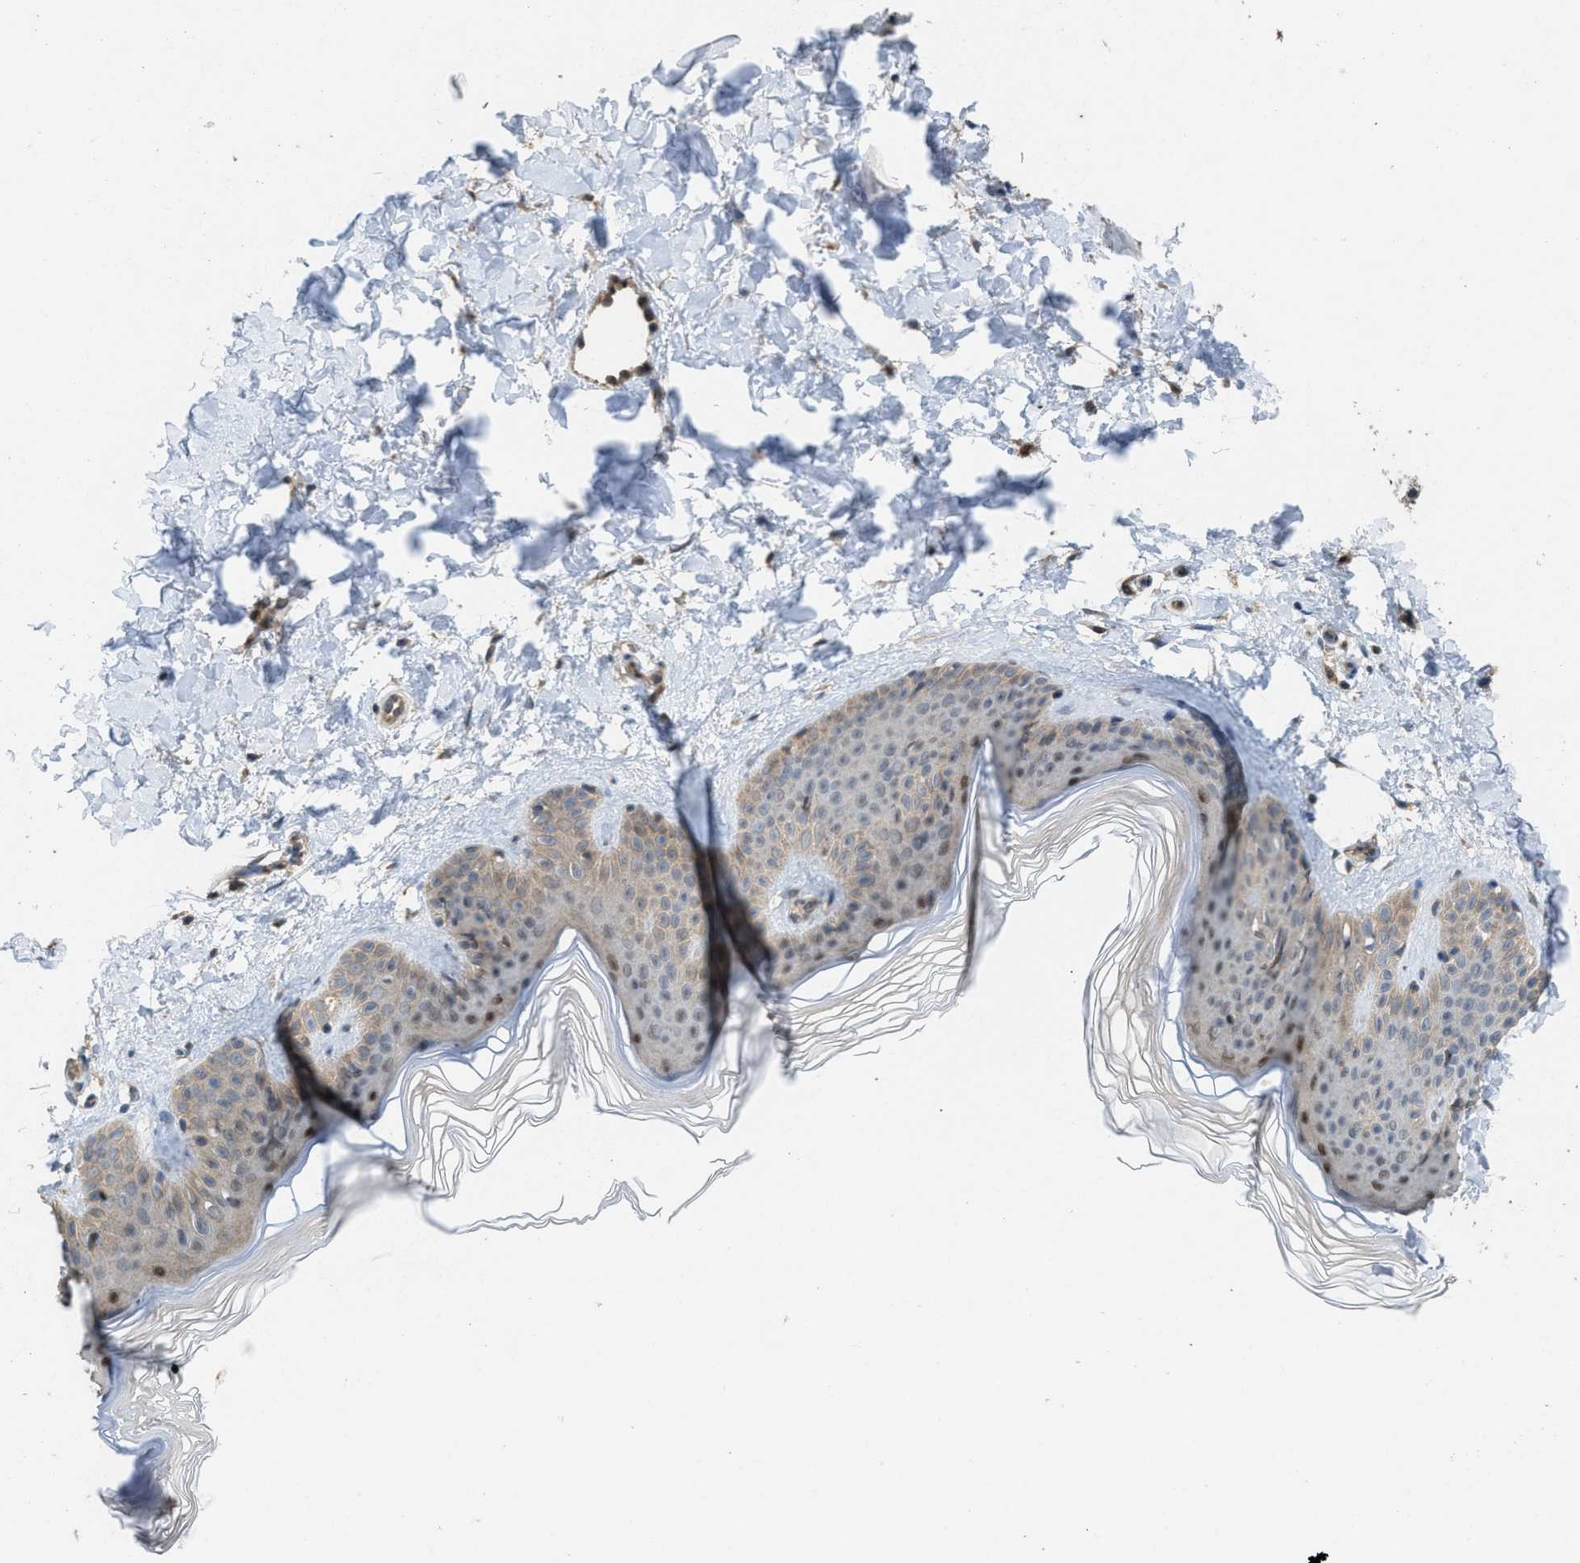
{"staining": {"intensity": "weak", "quantity": ">75%", "location": "cytoplasmic/membranous"}, "tissue": "skin", "cell_type": "Fibroblasts", "image_type": "normal", "snomed": [{"axis": "morphology", "description": "Normal tissue, NOS"}, {"axis": "morphology", "description": "Malignant melanoma, Metastatic site"}, {"axis": "topography", "description": "Skin"}], "caption": "Benign skin shows weak cytoplasmic/membranous expression in approximately >75% of fibroblasts, visualized by immunohistochemistry. Using DAB (brown) and hematoxylin (blue) stains, captured at high magnification using brightfield microscopy.", "gene": "PLAA", "patient": {"sex": "male", "age": 41}}